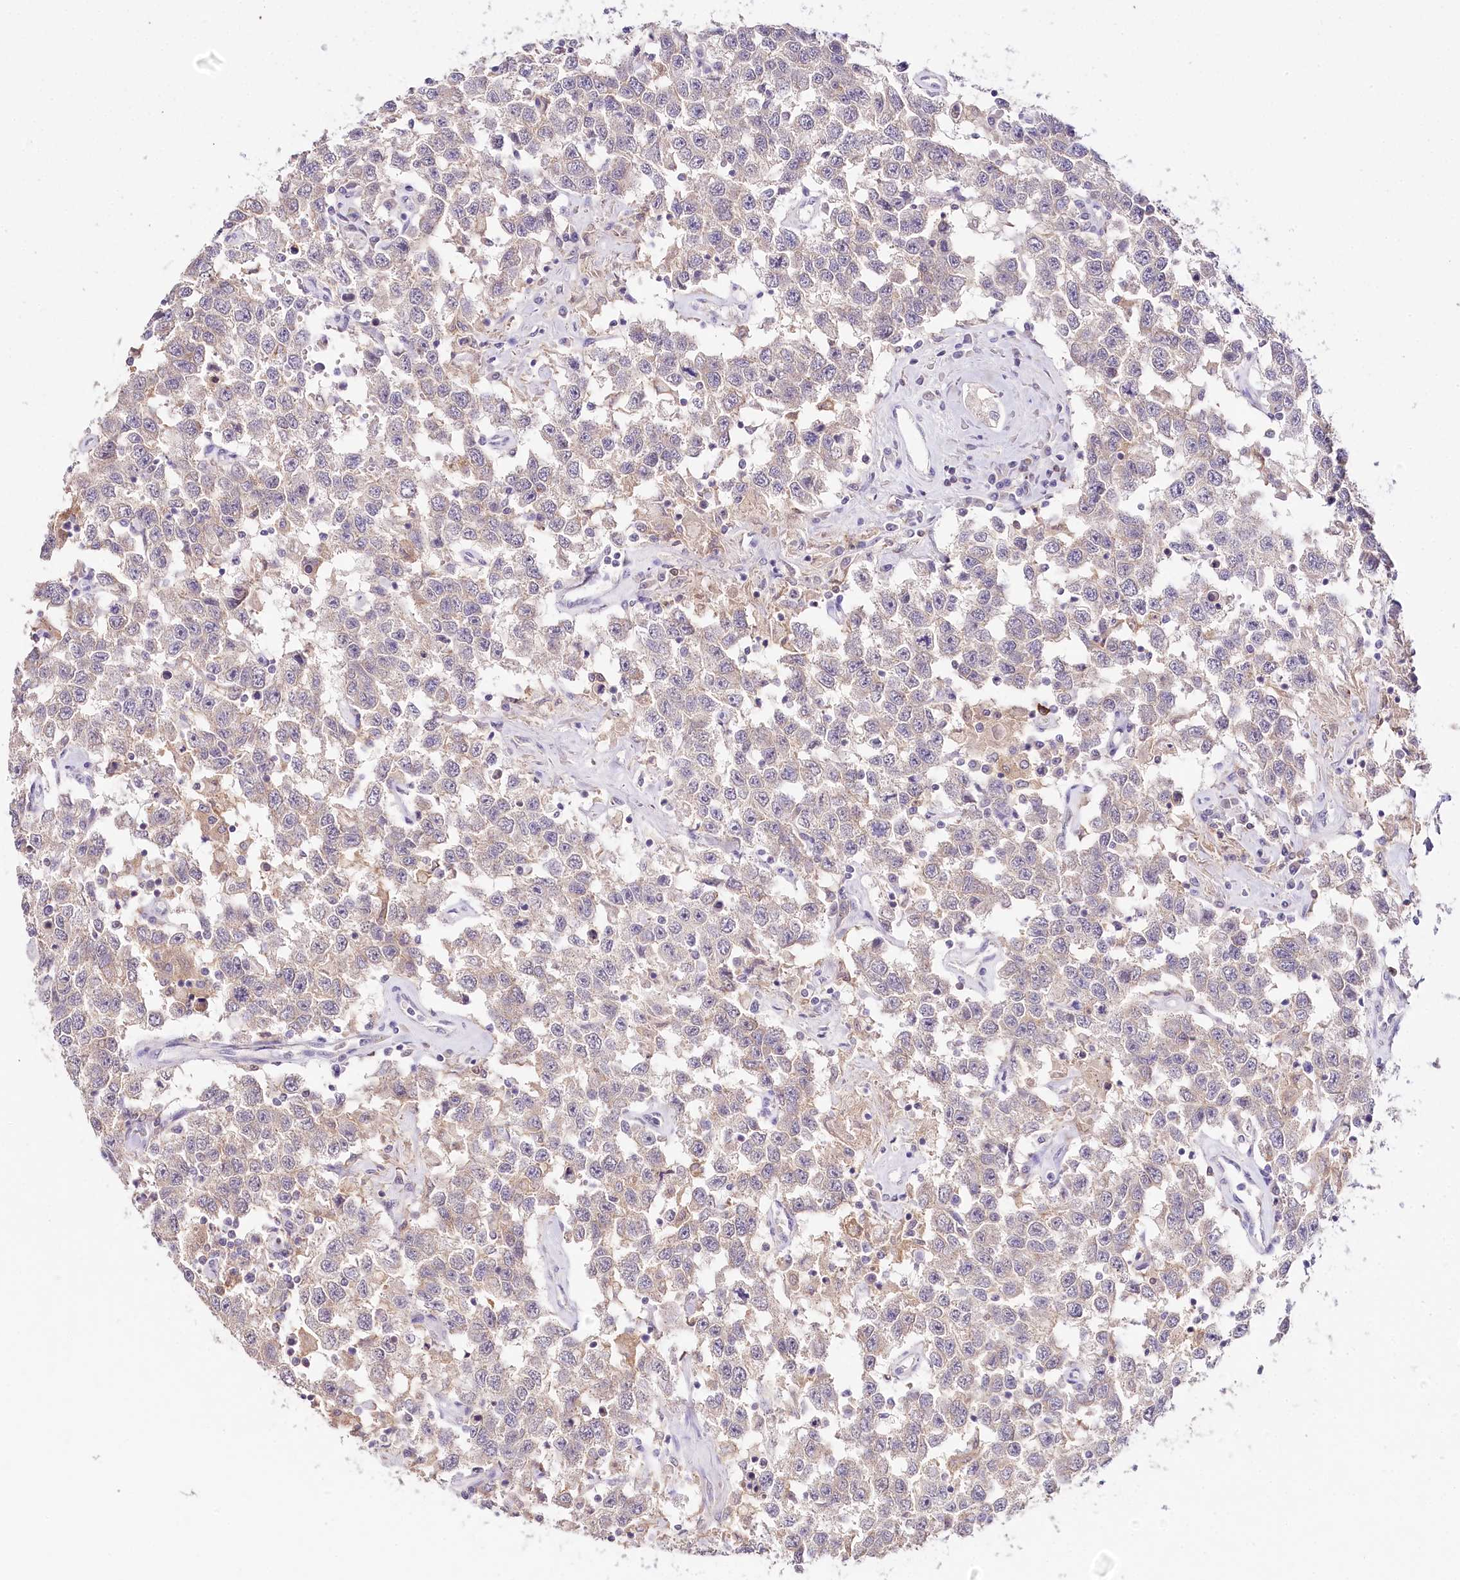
{"staining": {"intensity": "weak", "quantity": "25%-75%", "location": "cytoplasmic/membranous"}, "tissue": "testis cancer", "cell_type": "Tumor cells", "image_type": "cancer", "snomed": [{"axis": "morphology", "description": "Seminoma, NOS"}, {"axis": "topography", "description": "Testis"}], "caption": "About 25%-75% of tumor cells in human testis cancer reveal weak cytoplasmic/membranous protein expression as visualized by brown immunohistochemical staining.", "gene": "DAPK1", "patient": {"sex": "male", "age": 41}}